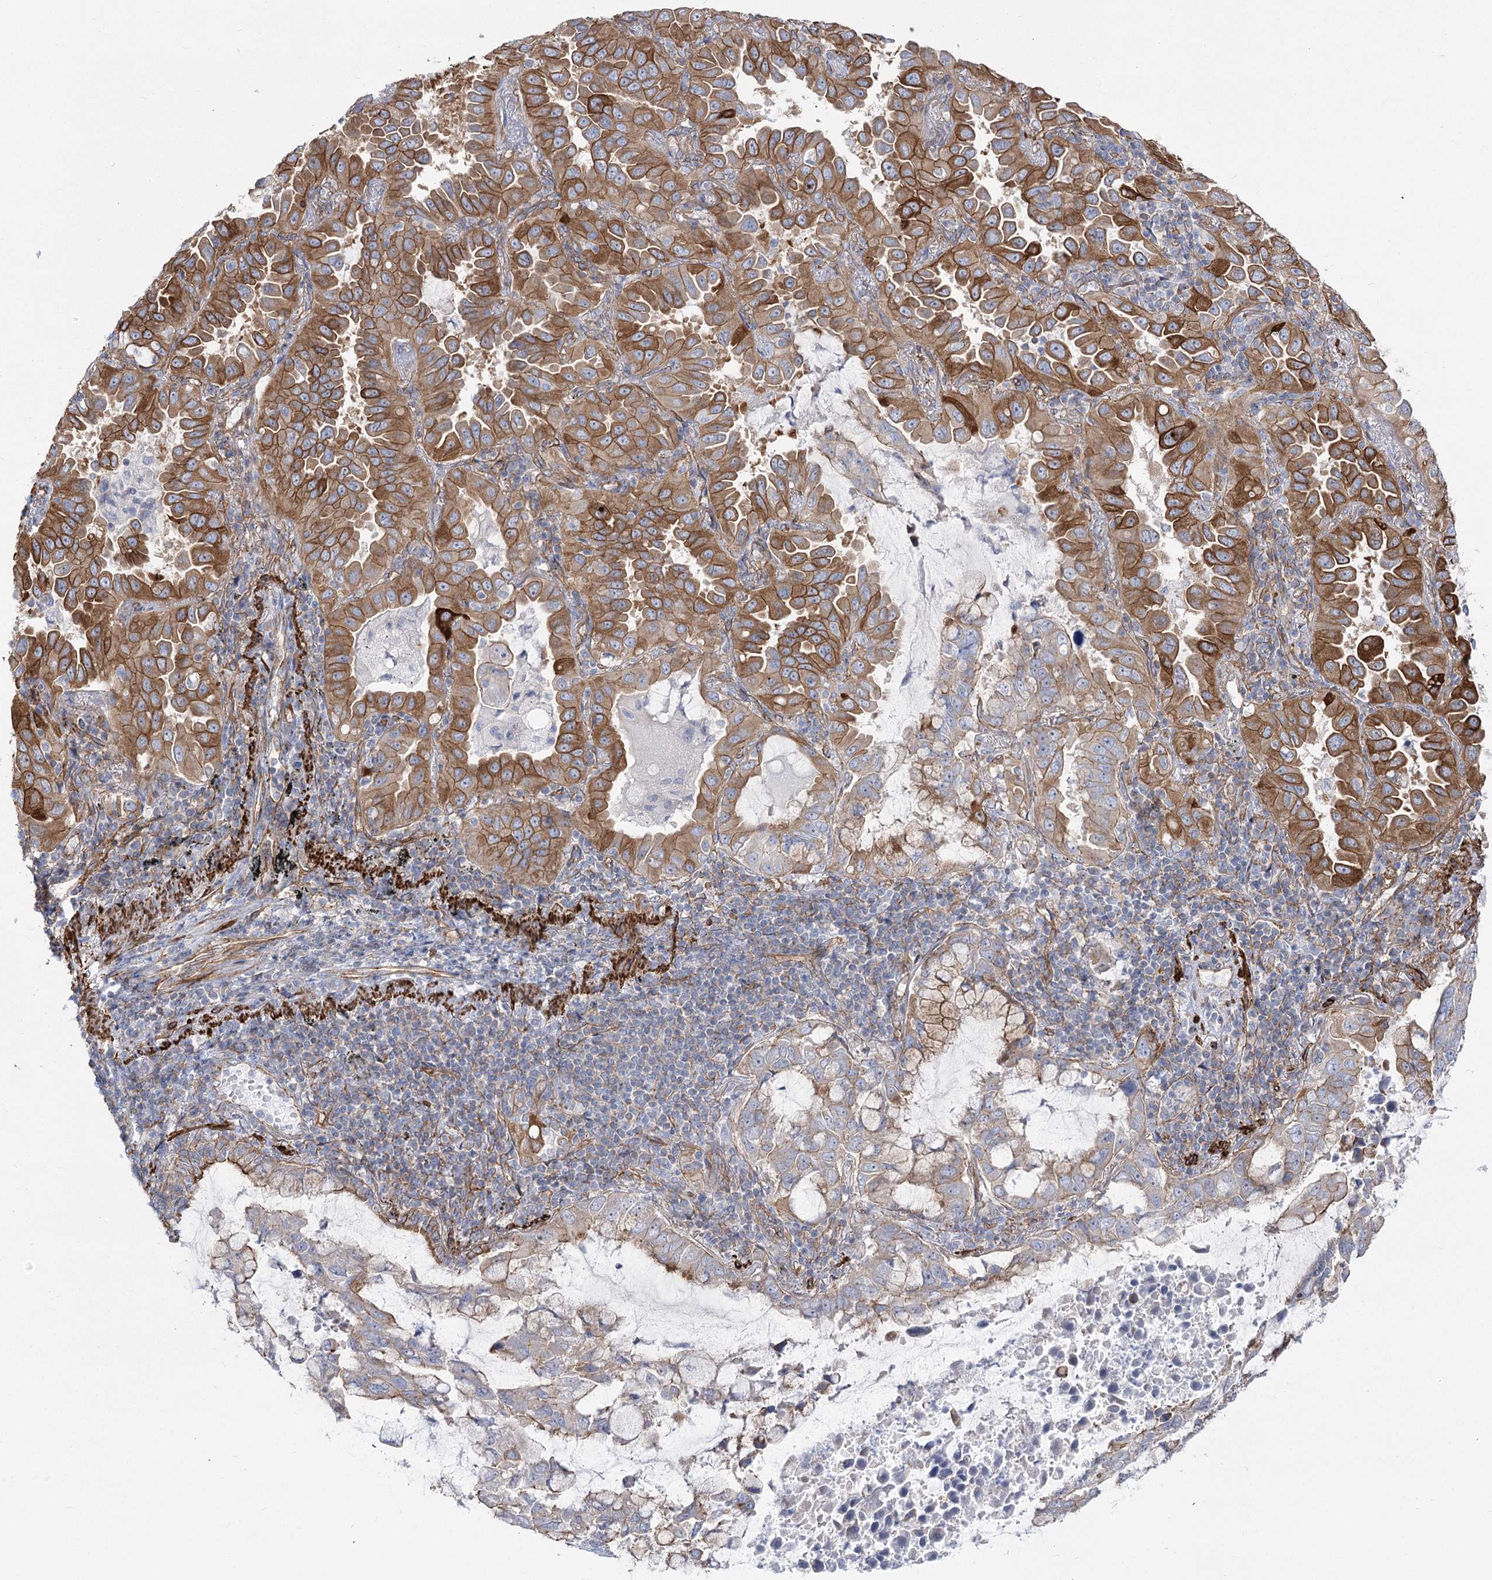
{"staining": {"intensity": "moderate", "quantity": "25%-75%", "location": "cytoplasmic/membranous"}, "tissue": "lung cancer", "cell_type": "Tumor cells", "image_type": "cancer", "snomed": [{"axis": "morphology", "description": "Adenocarcinoma, NOS"}, {"axis": "topography", "description": "Lung"}], "caption": "A histopathology image of lung cancer stained for a protein exhibits moderate cytoplasmic/membranous brown staining in tumor cells.", "gene": "PLEKHA5", "patient": {"sex": "male", "age": 64}}